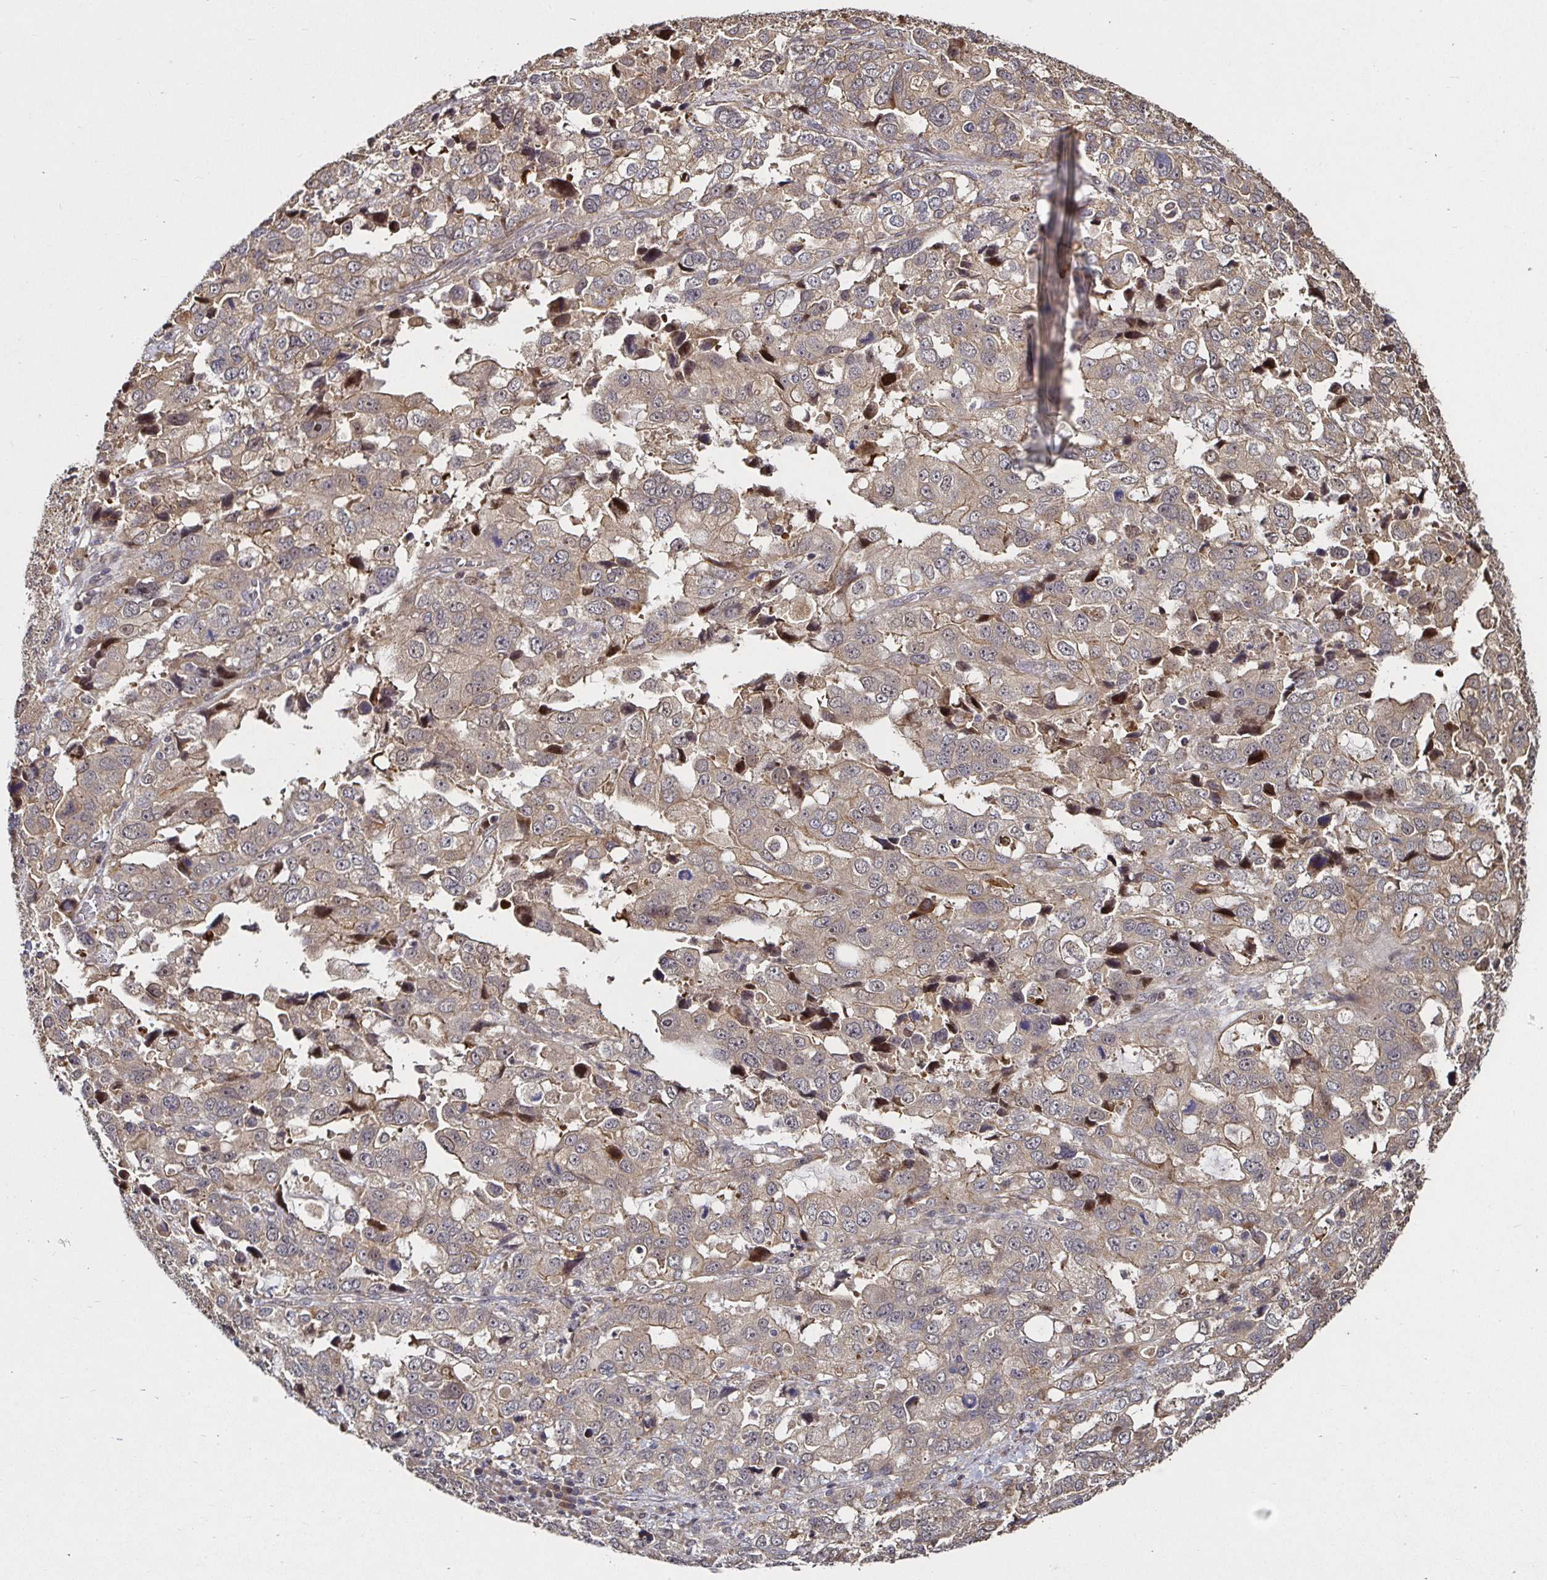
{"staining": {"intensity": "weak", "quantity": ">75%", "location": "cytoplasmic/membranous"}, "tissue": "stomach cancer", "cell_type": "Tumor cells", "image_type": "cancer", "snomed": [{"axis": "morphology", "description": "Adenocarcinoma, NOS"}, {"axis": "topography", "description": "Stomach, upper"}], "caption": "An image of human stomach cancer stained for a protein displays weak cytoplasmic/membranous brown staining in tumor cells. The staining was performed using DAB, with brown indicating positive protein expression. Nuclei are stained blue with hematoxylin.", "gene": "SMYD3", "patient": {"sex": "female", "age": 81}}